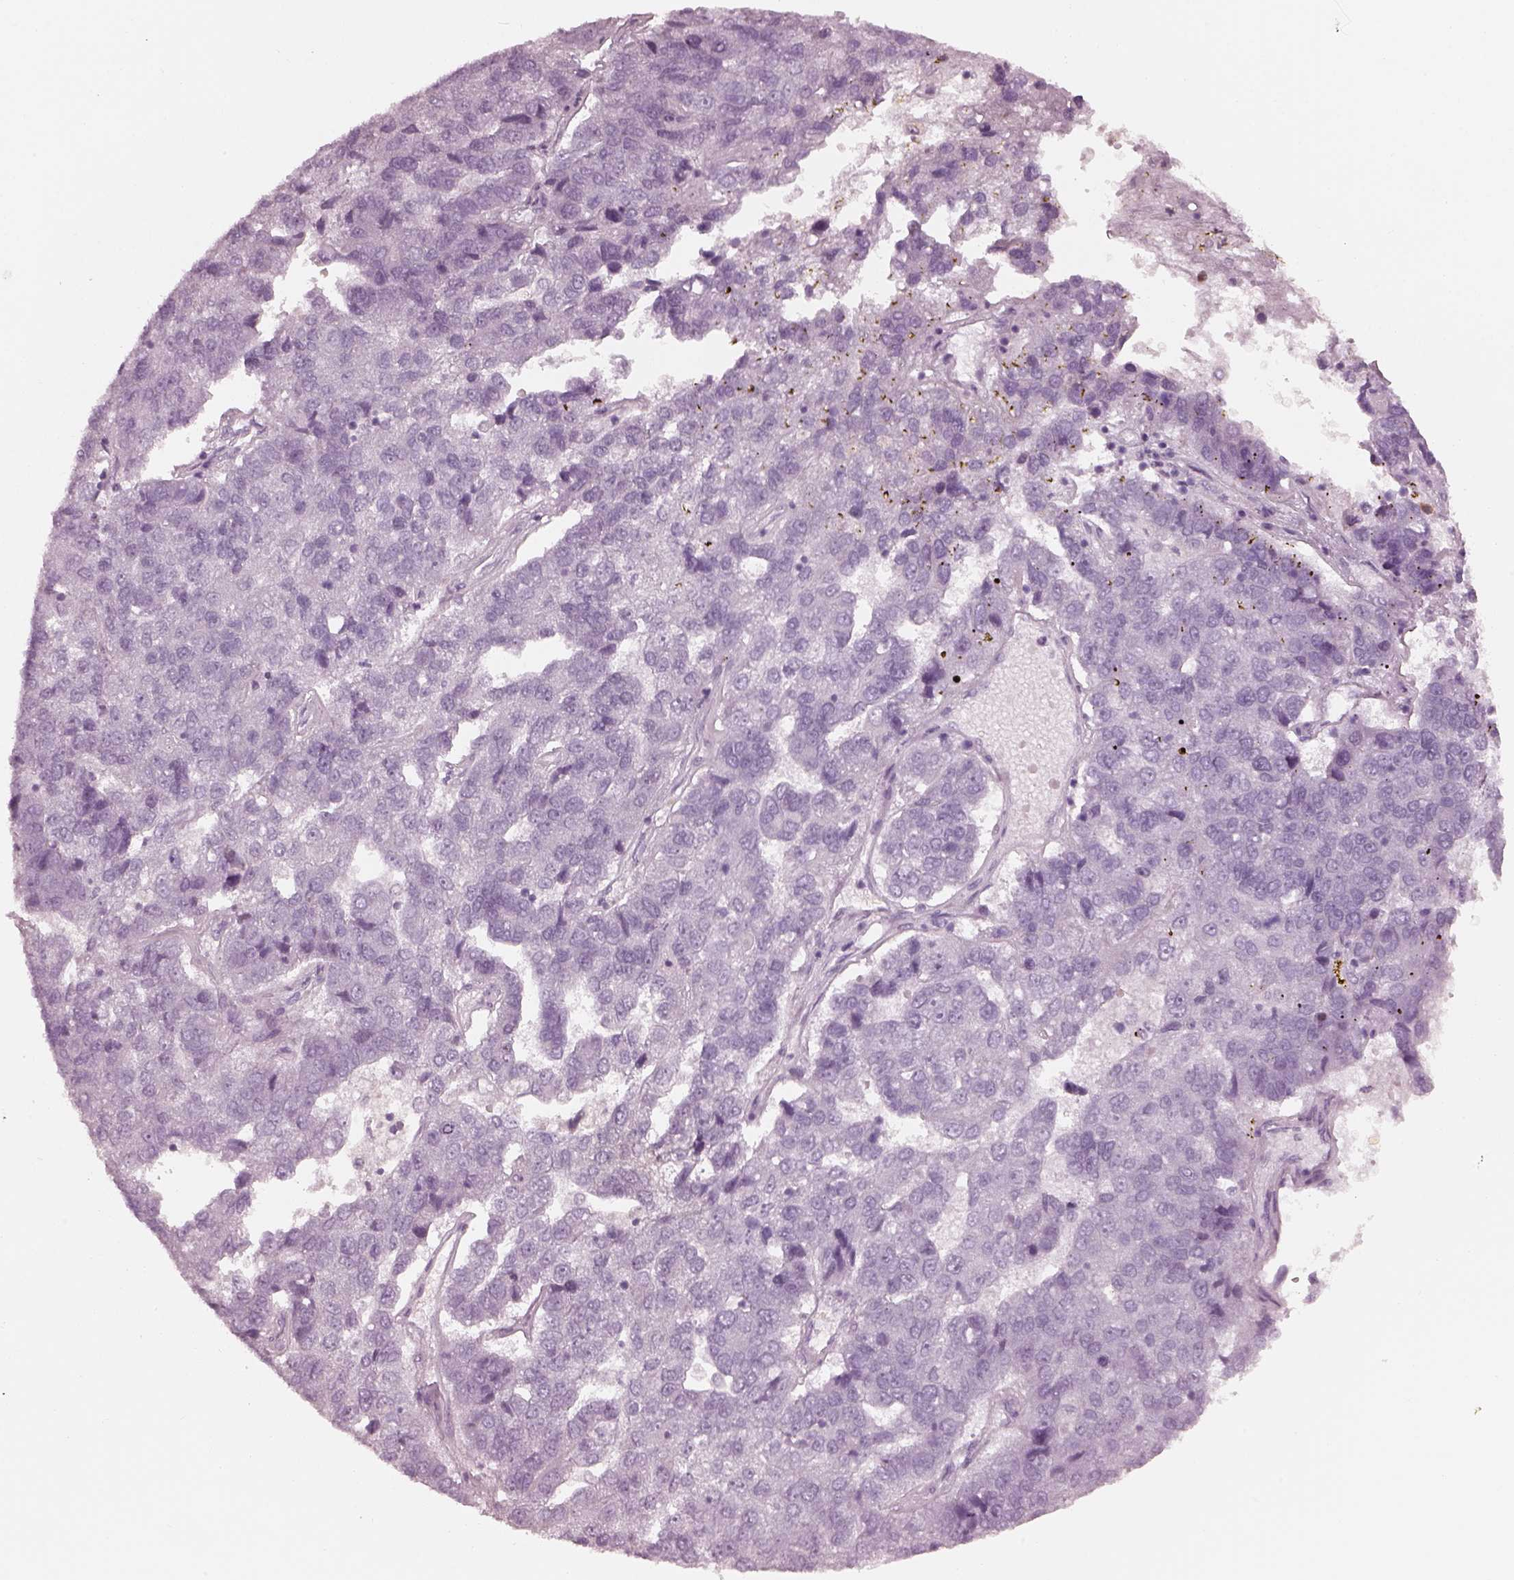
{"staining": {"intensity": "negative", "quantity": "none", "location": "none"}, "tissue": "pancreatic cancer", "cell_type": "Tumor cells", "image_type": "cancer", "snomed": [{"axis": "morphology", "description": "Adenocarcinoma, NOS"}, {"axis": "topography", "description": "Pancreas"}], "caption": "Pancreatic cancer was stained to show a protein in brown. There is no significant expression in tumor cells.", "gene": "RSPH9", "patient": {"sex": "female", "age": 61}}